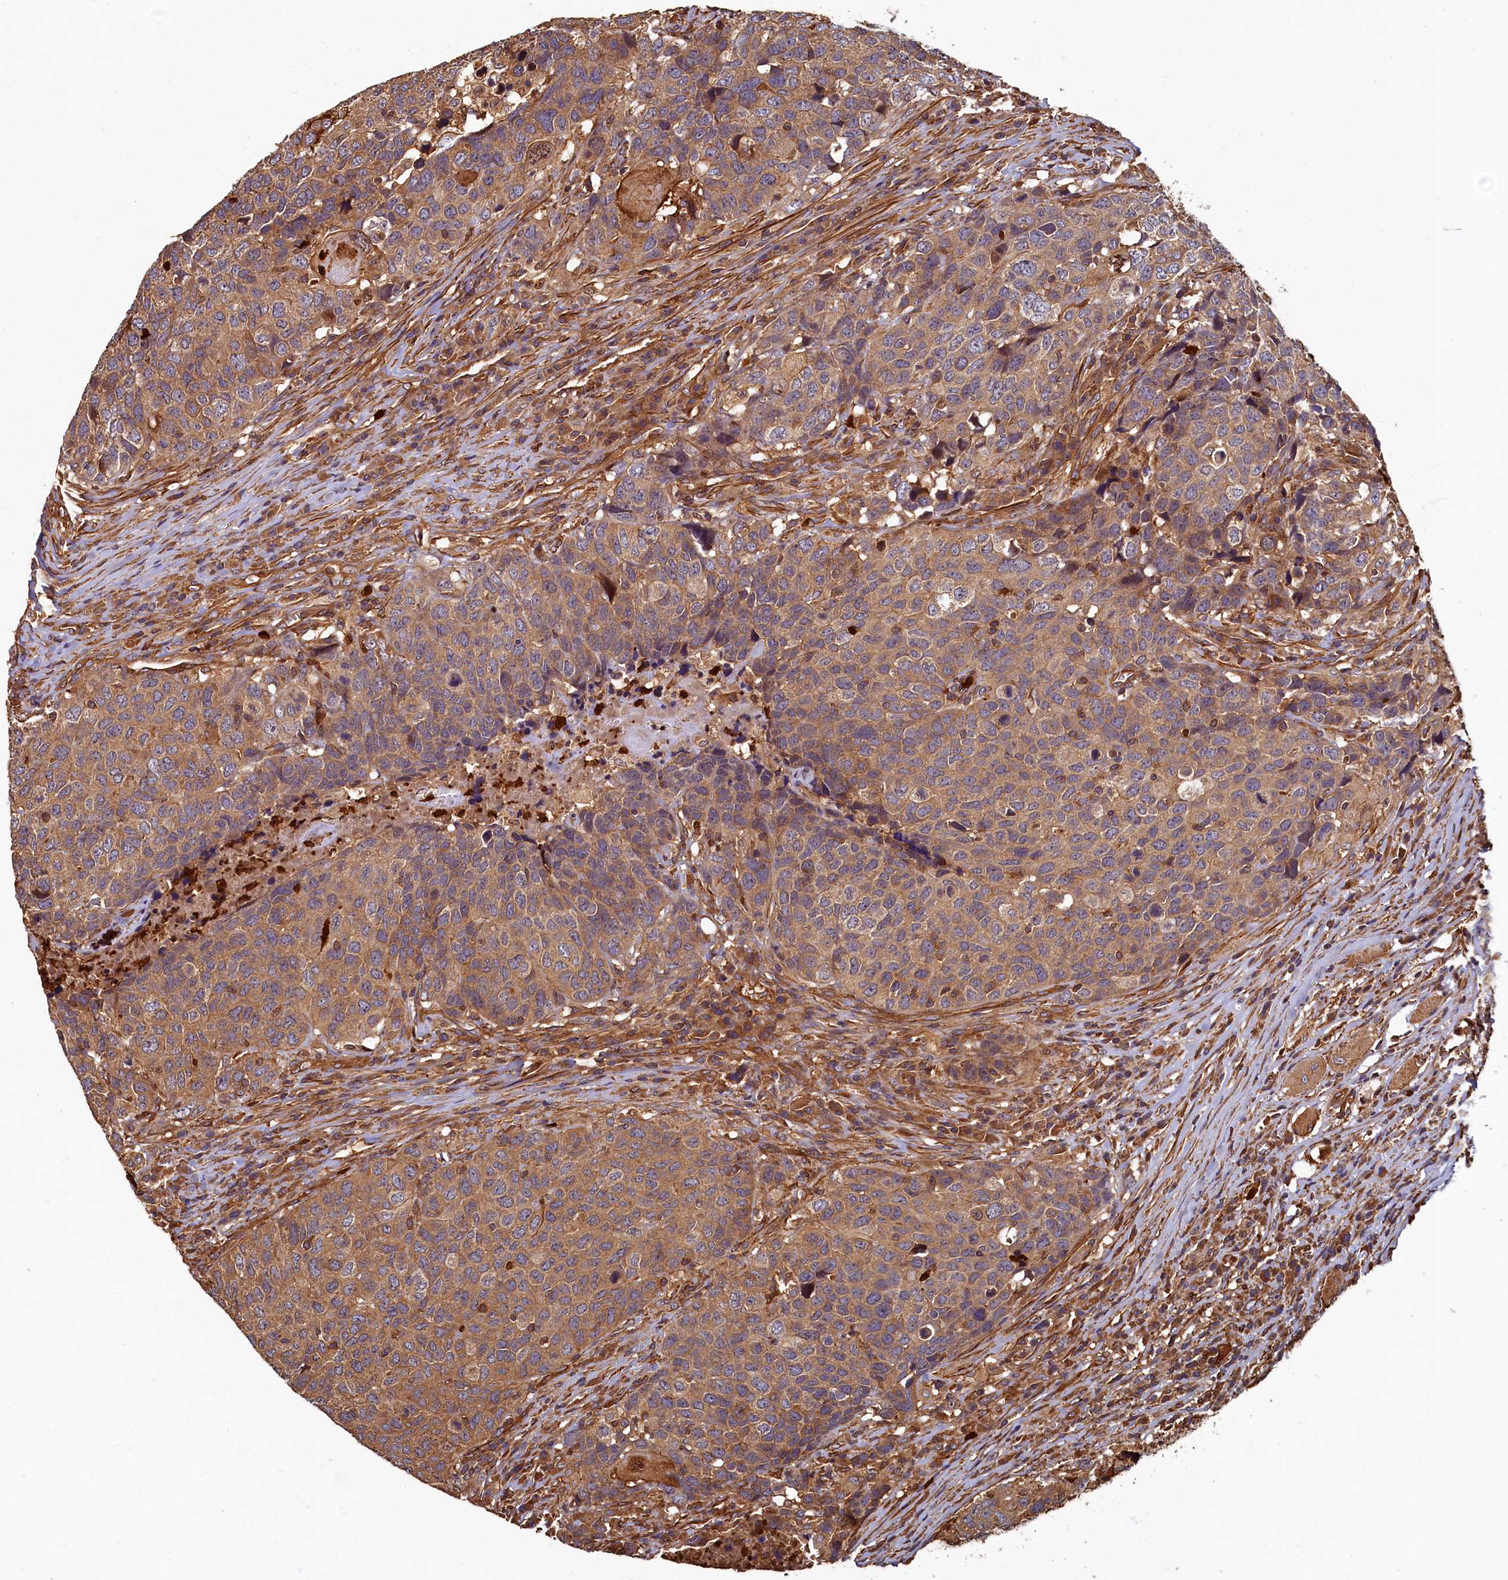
{"staining": {"intensity": "moderate", "quantity": ">75%", "location": "cytoplasmic/membranous"}, "tissue": "head and neck cancer", "cell_type": "Tumor cells", "image_type": "cancer", "snomed": [{"axis": "morphology", "description": "Squamous cell carcinoma, NOS"}, {"axis": "topography", "description": "Head-Neck"}], "caption": "A brown stain highlights moderate cytoplasmic/membranous positivity of a protein in human head and neck cancer tumor cells.", "gene": "CCDC102B", "patient": {"sex": "male", "age": 66}}